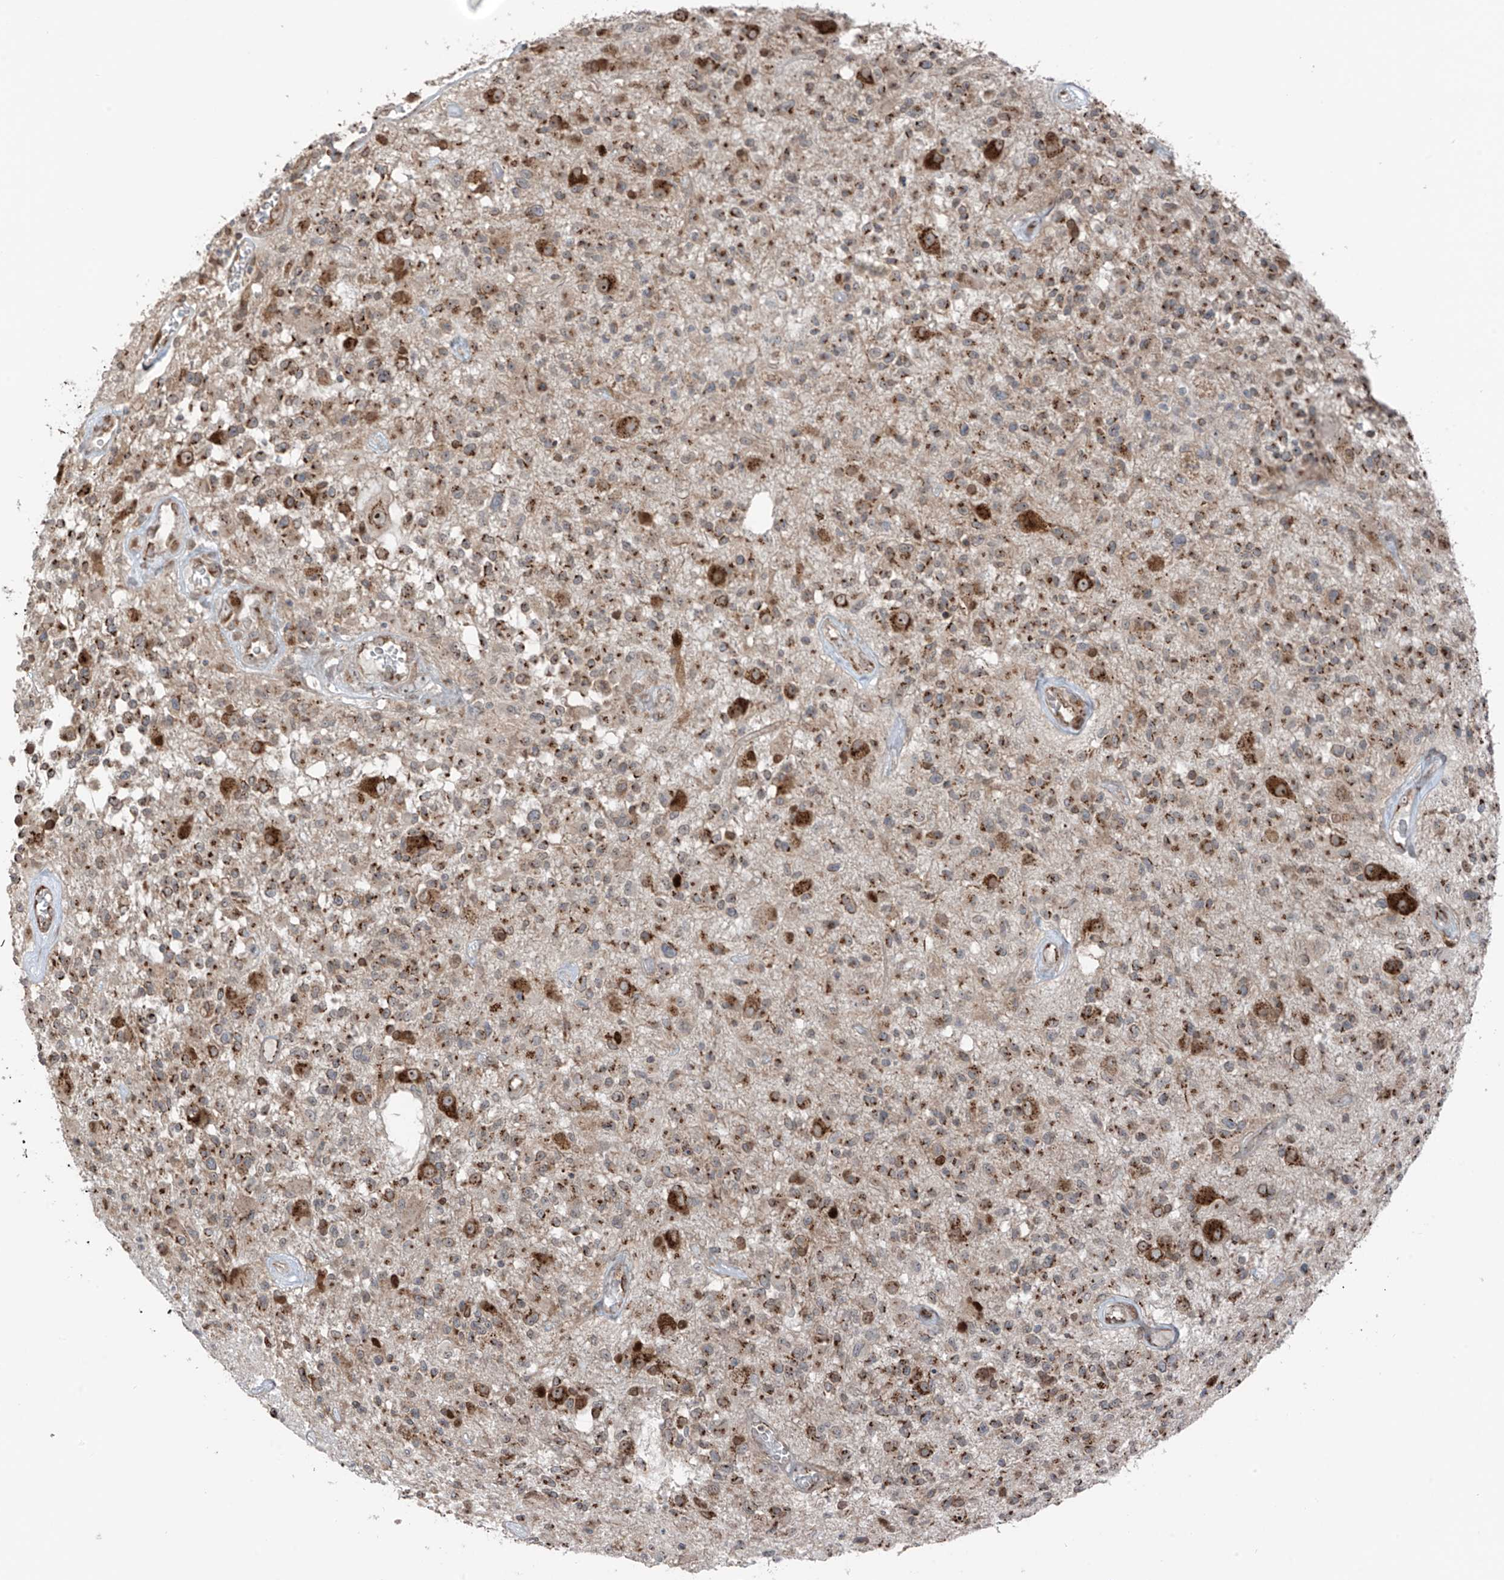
{"staining": {"intensity": "moderate", "quantity": ">75%", "location": "cytoplasmic/membranous"}, "tissue": "glioma", "cell_type": "Tumor cells", "image_type": "cancer", "snomed": [{"axis": "morphology", "description": "Glioma, malignant, High grade"}, {"axis": "morphology", "description": "Glioblastoma, NOS"}, {"axis": "topography", "description": "Brain"}], "caption": "This is a photomicrograph of immunohistochemistry staining of malignant glioma (high-grade), which shows moderate staining in the cytoplasmic/membranous of tumor cells.", "gene": "ERLEC1", "patient": {"sex": "male", "age": 60}}